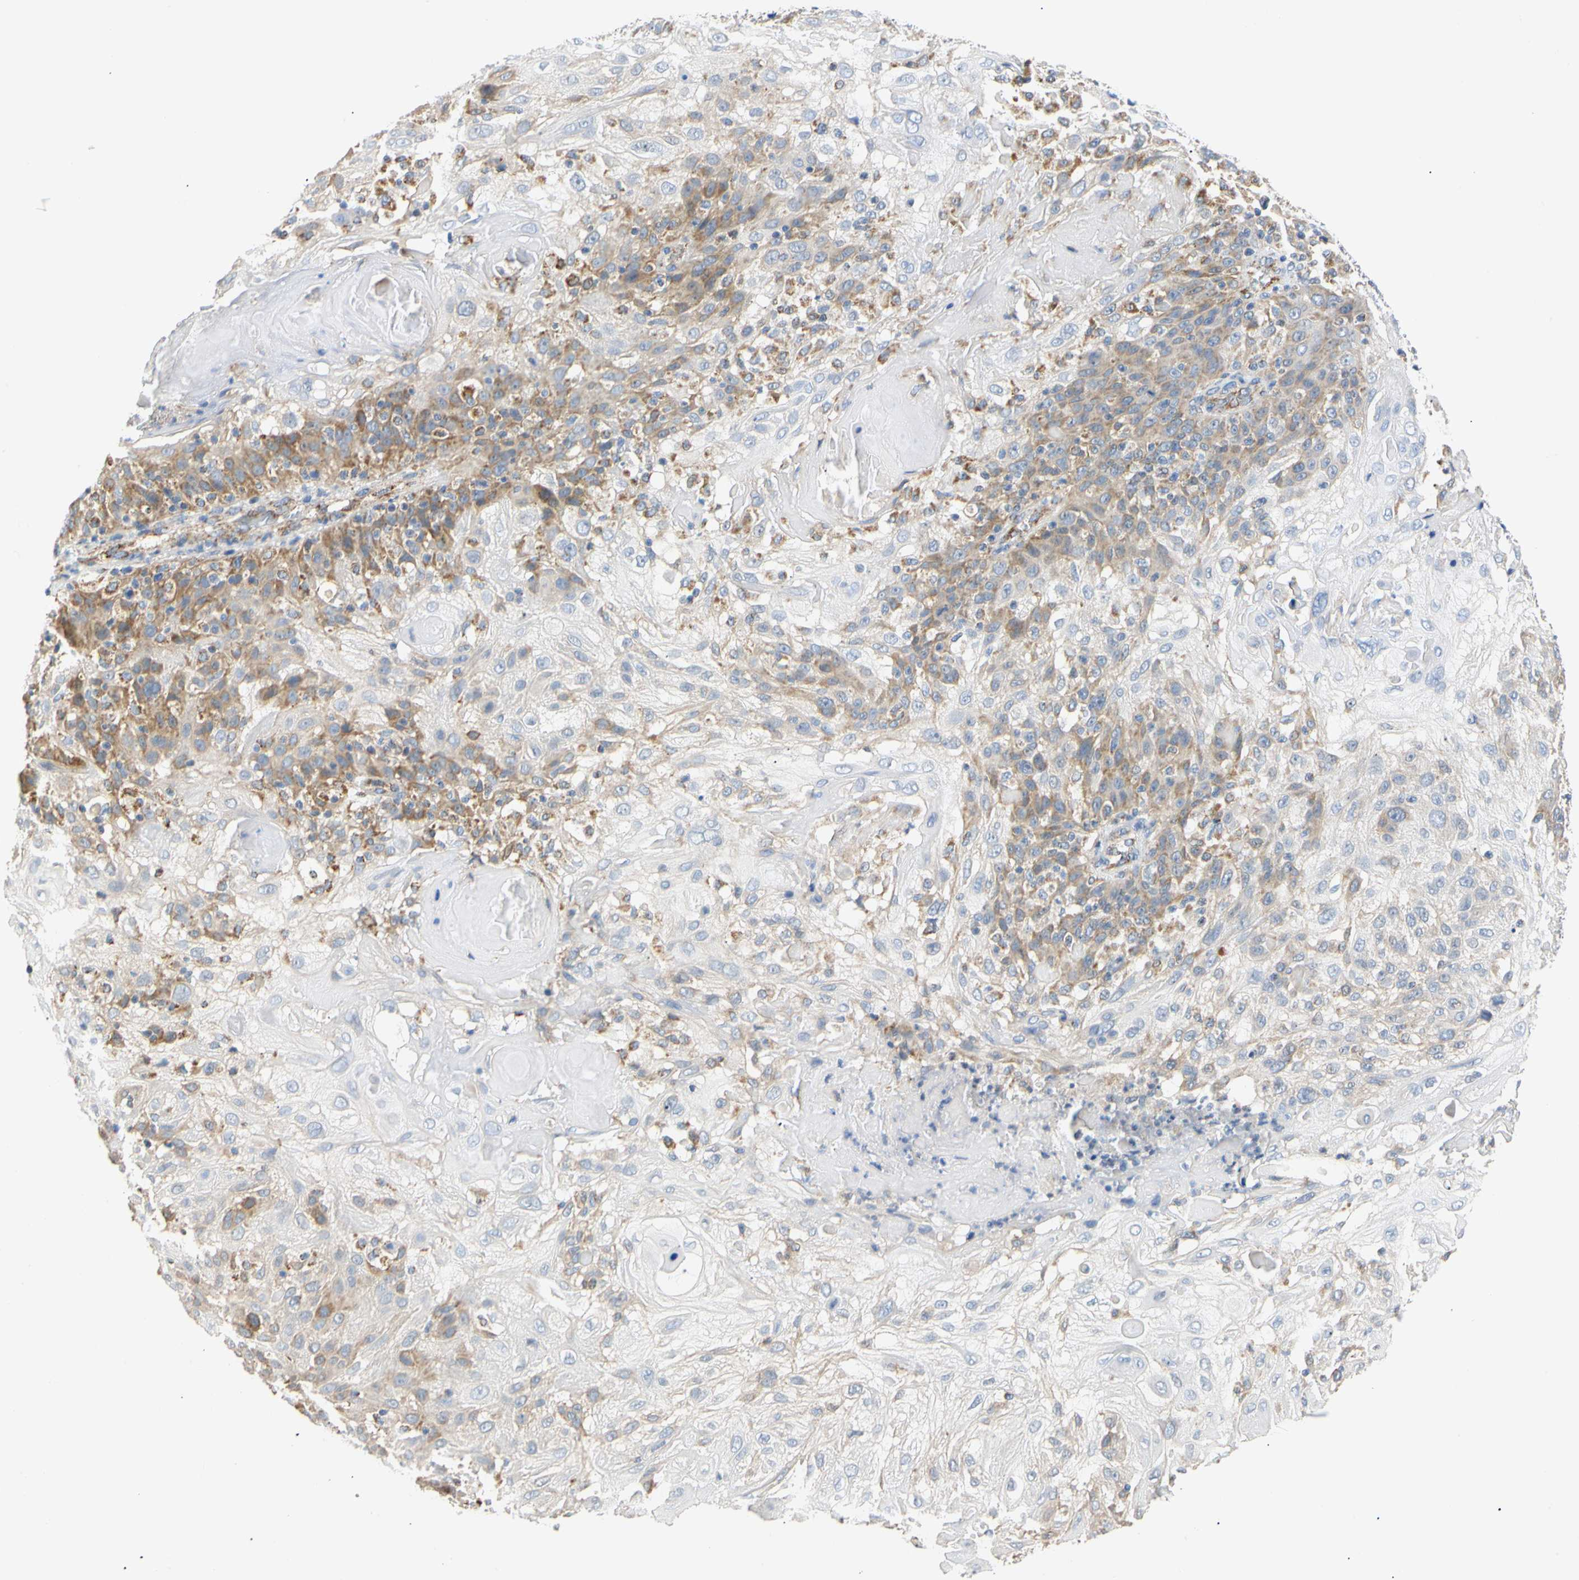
{"staining": {"intensity": "moderate", "quantity": "25%-75%", "location": "cytoplasmic/membranous"}, "tissue": "skin cancer", "cell_type": "Tumor cells", "image_type": "cancer", "snomed": [{"axis": "morphology", "description": "Normal tissue, NOS"}, {"axis": "morphology", "description": "Squamous cell carcinoma, NOS"}, {"axis": "topography", "description": "Skin"}], "caption": "Moderate cytoplasmic/membranous expression is present in about 25%-75% of tumor cells in skin squamous cell carcinoma. The staining was performed using DAB, with brown indicating positive protein expression. Nuclei are stained blue with hematoxylin.", "gene": "ACAT1", "patient": {"sex": "female", "age": 83}}